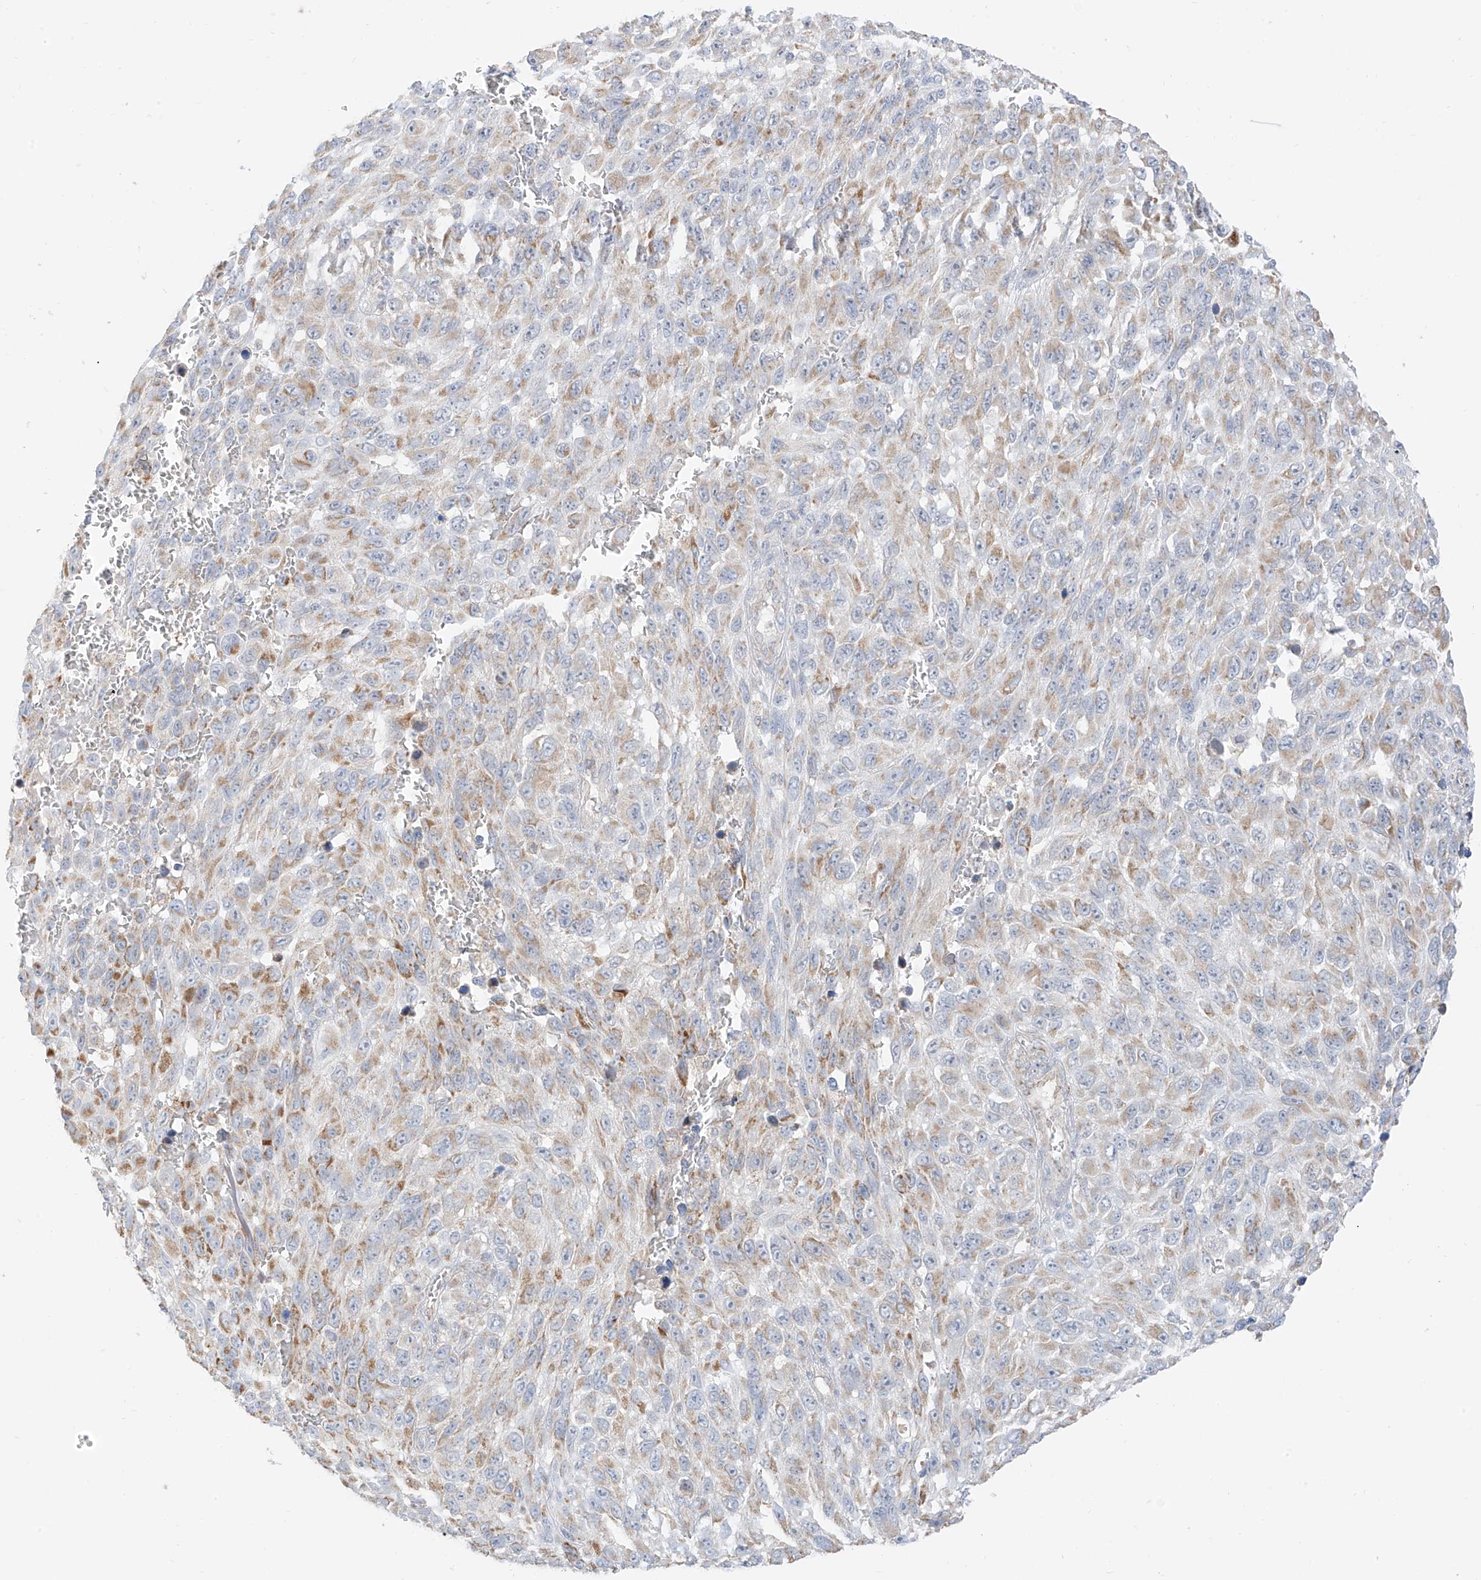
{"staining": {"intensity": "weak", "quantity": "25%-75%", "location": "cytoplasmic/membranous"}, "tissue": "melanoma", "cell_type": "Tumor cells", "image_type": "cancer", "snomed": [{"axis": "morphology", "description": "Malignant melanoma, NOS"}, {"axis": "topography", "description": "Skin"}], "caption": "Brown immunohistochemical staining in melanoma shows weak cytoplasmic/membranous expression in approximately 25%-75% of tumor cells.", "gene": "ETHE1", "patient": {"sex": "female", "age": 96}}